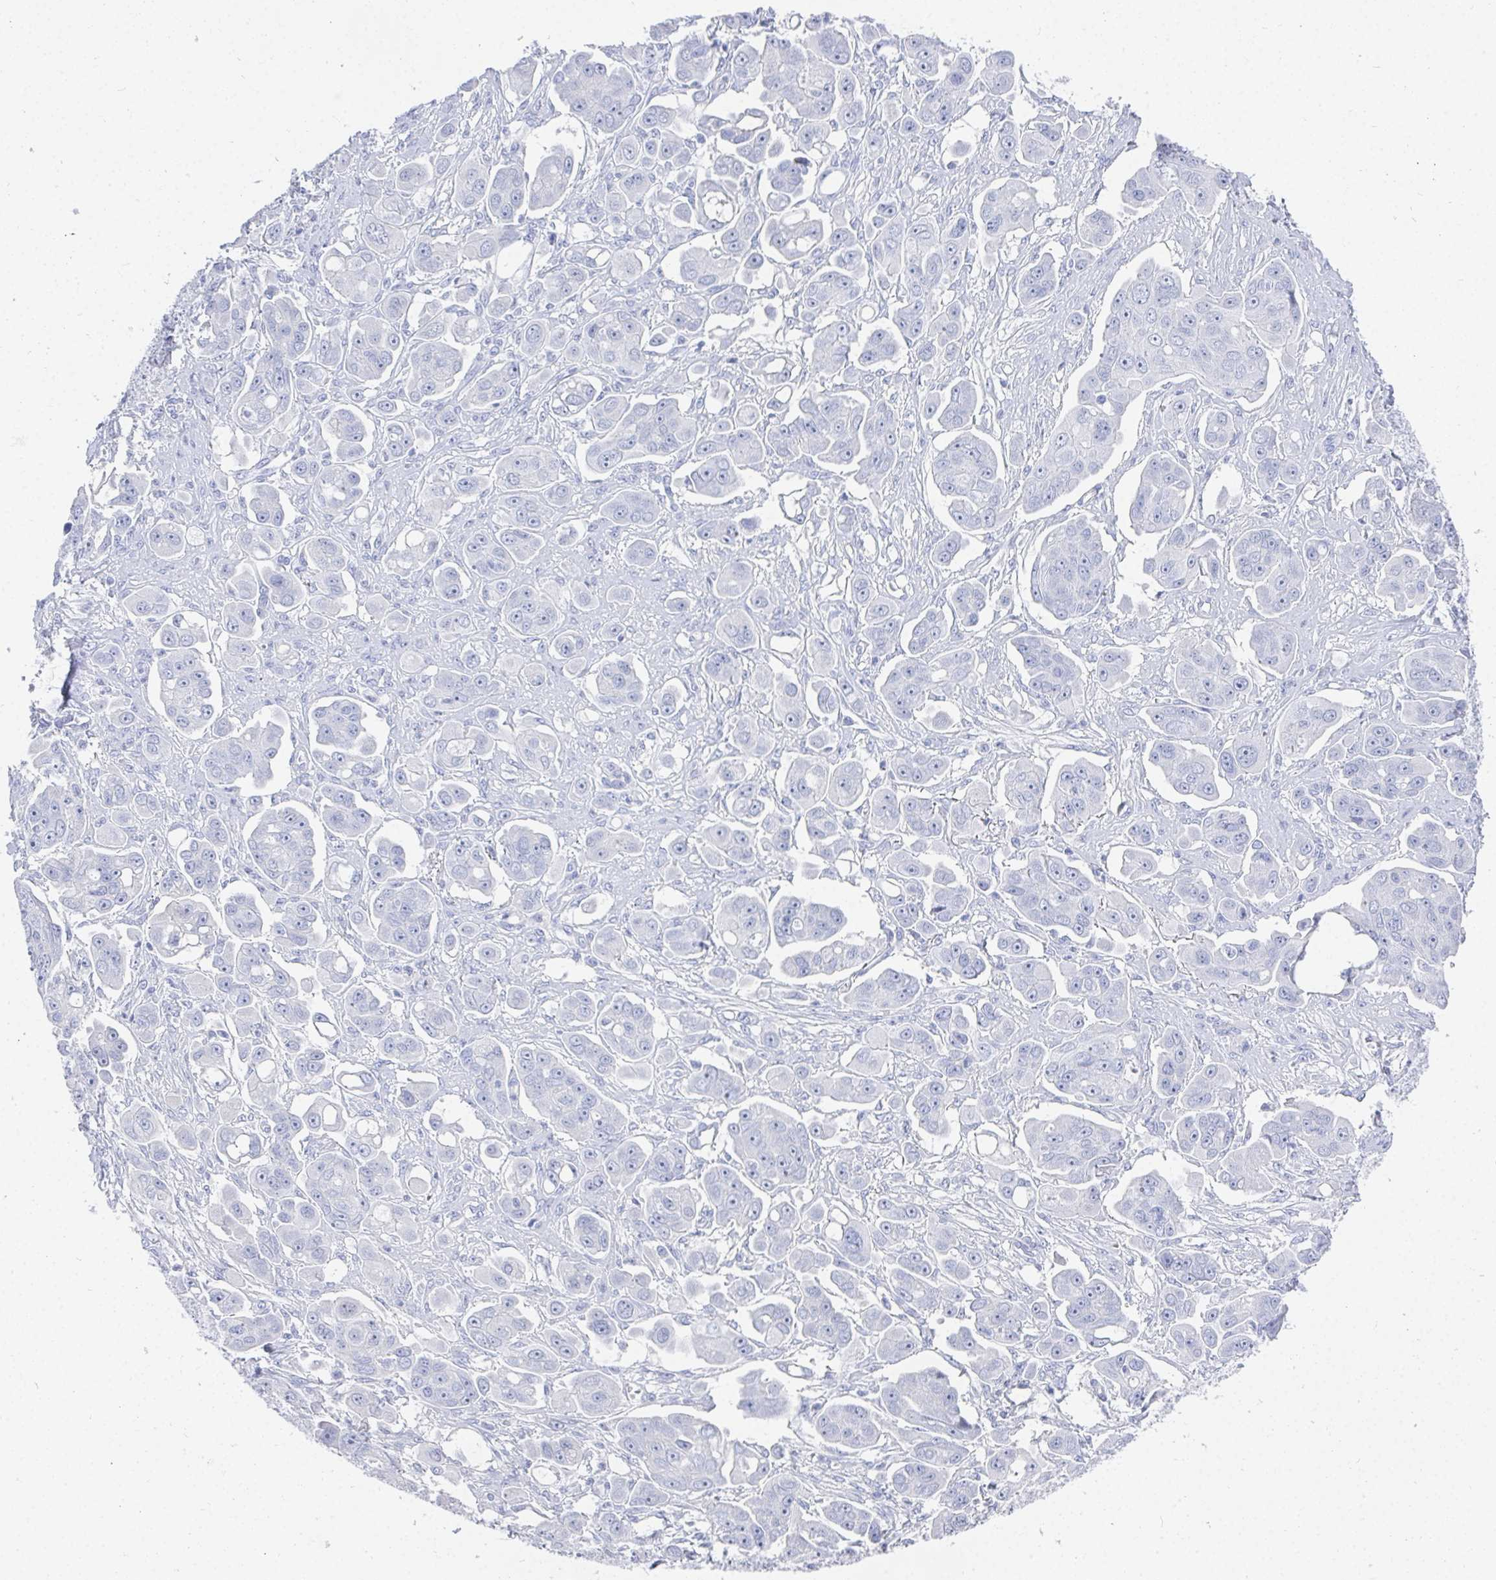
{"staining": {"intensity": "negative", "quantity": "none", "location": "none"}, "tissue": "ovarian cancer", "cell_type": "Tumor cells", "image_type": "cancer", "snomed": [{"axis": "morphology", "description": "Carcinoma, endometroid"}, {"axis": "topography", "description": "Ovary"}], "caption": "The image shows no significant expression in tumor cells of ovarian endometroid carcinoma.", "gene": "GRIA1", "patient": {"sex": "female", "age": 70}}